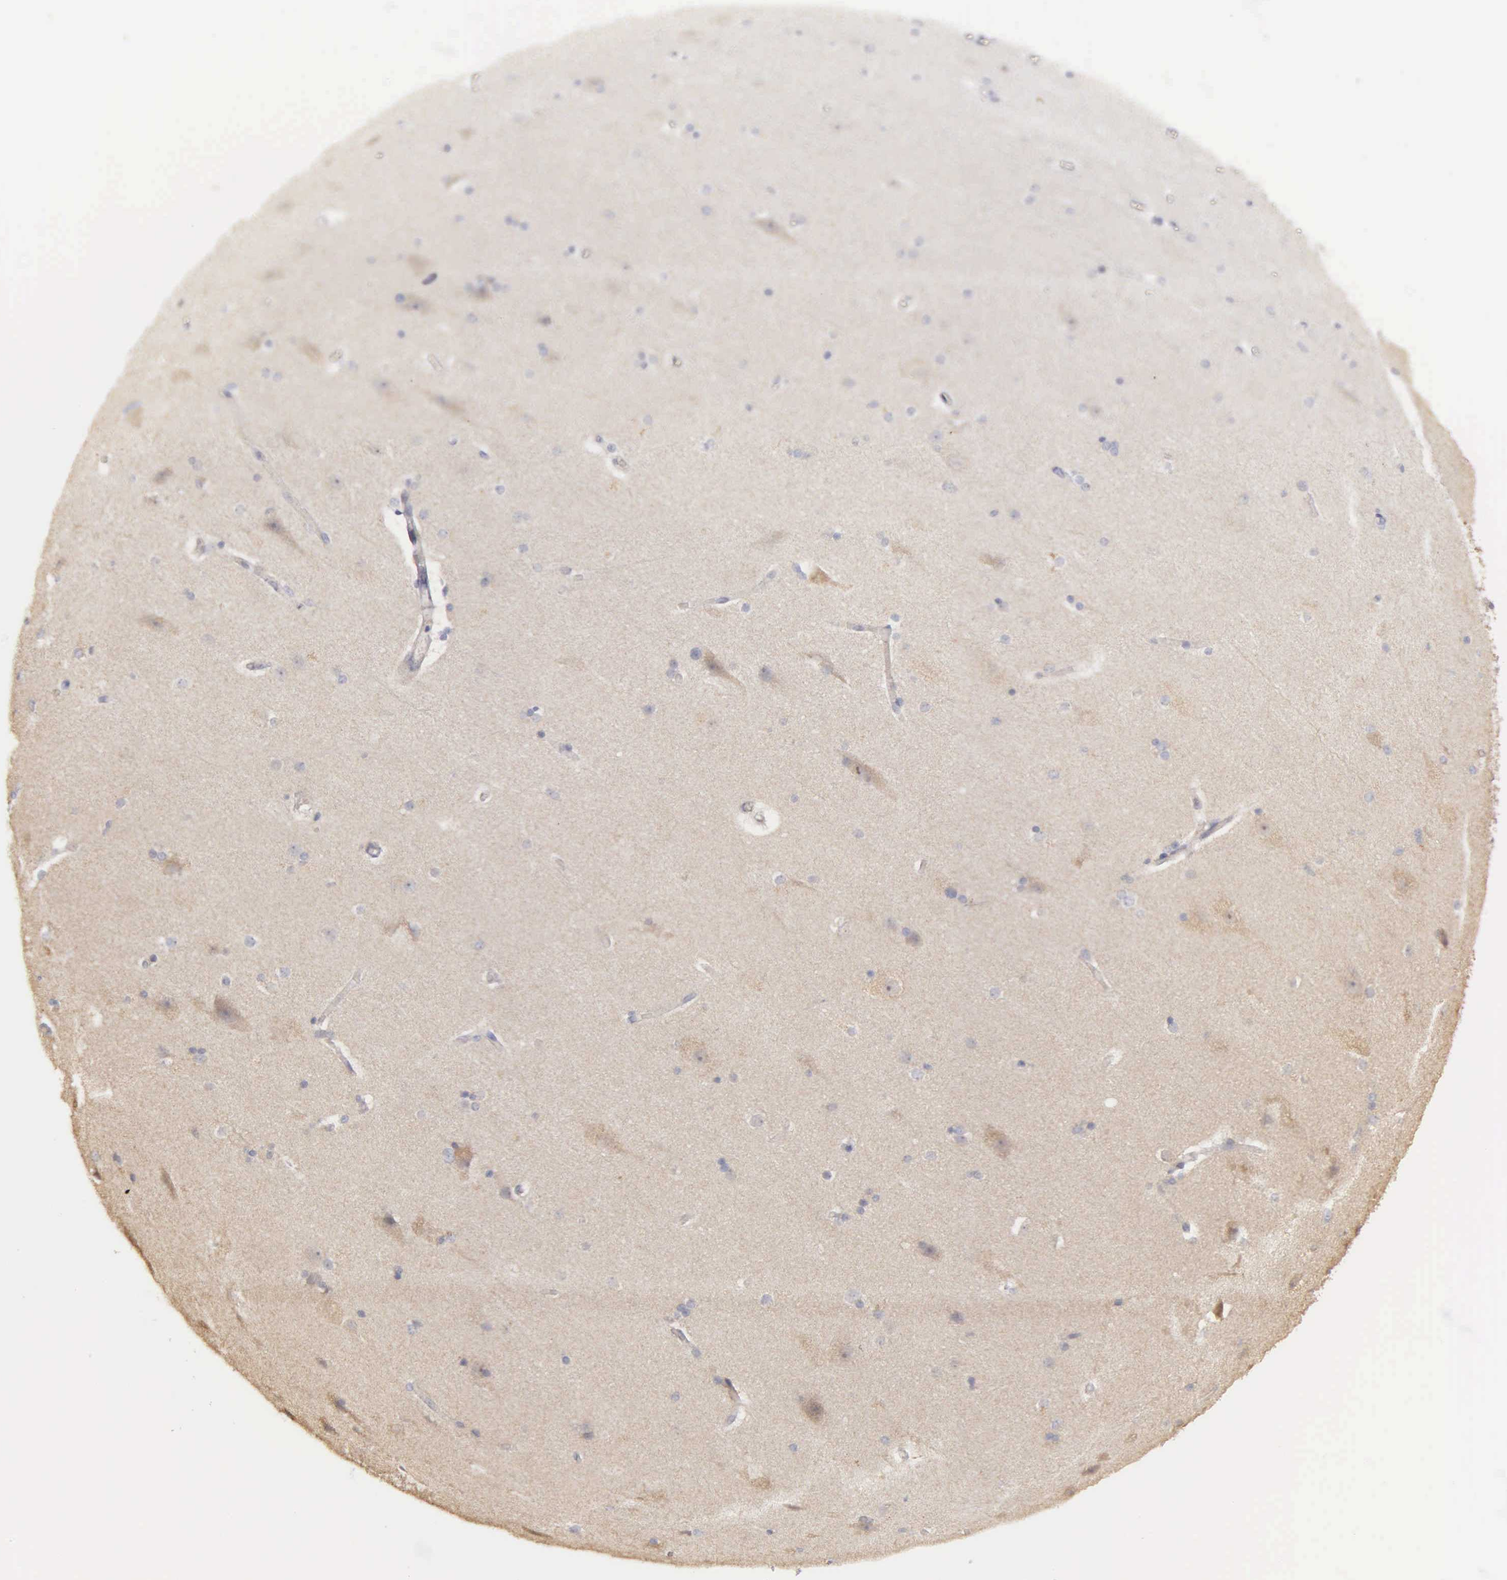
{"staining": {"intensity": "weak", "quantity": "25%-75%", "location": "cytoplasmic/membranous"}, "tissue": "cerebral cortex", "cell_type": "Endothelial cells", "image_type": "normal", "snomed": [{"axis": "morphology", "description": "Normal tissue, NOS"}, {"axis": "topography", "description": "Cerebral cortex"}, {"axis": "topography", "description": "Hippocampus"}], "caption": "Protein analysis of benign cerebral cortex shows weak cytoplasmic/membranous expression in about 25%-75% of endothelial cells.", "gene": "RTL10", "patient": {"sex": "female", "age": 19}}